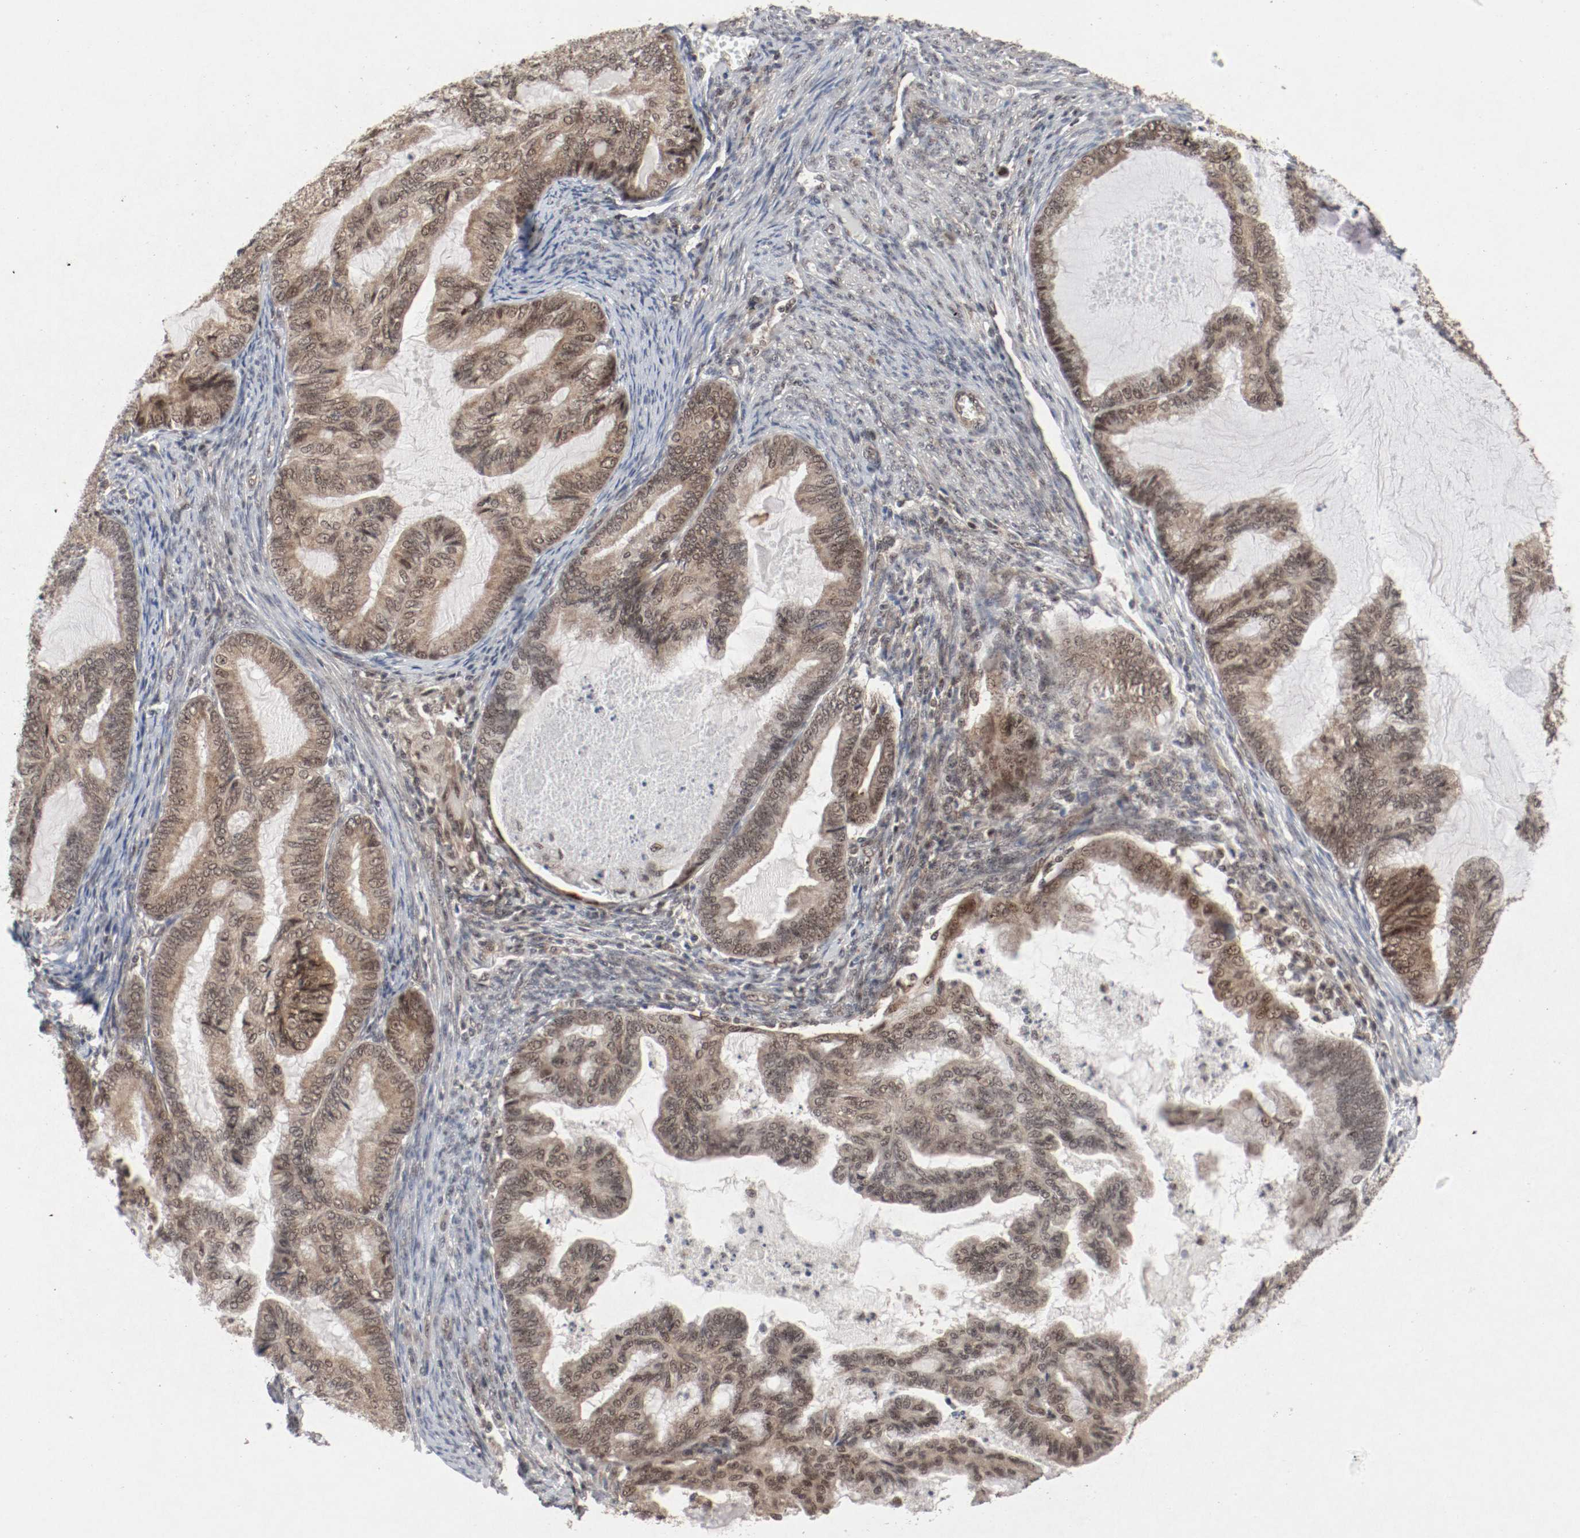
{"staining": {"intensity": "moderate", "quantity": ">75%", "location": "cytoplasmic/membranous,nuclear"}, "tissue": "cervical cancer", "cell_type": "Tumor cells", "image_type": "cancer", "snomed": [{"axis": "morphology", "description": "Normal tissue, NOS"}, {"axis": "morphology", "description": "Adenocarcinoma, NOS"}, {"axis": "topography", "description": "Cervix"}, {"axis": "topography", "description": "Endometrium"}], "caption": "A medium amount of moderate cytoplasmic/membranous and nuclear staining is identified in approximately >75% of tumor cells in cervical cancer tissue.", "gene": "CSNK2B", "patient": {"sex": "female", "age": 86}}